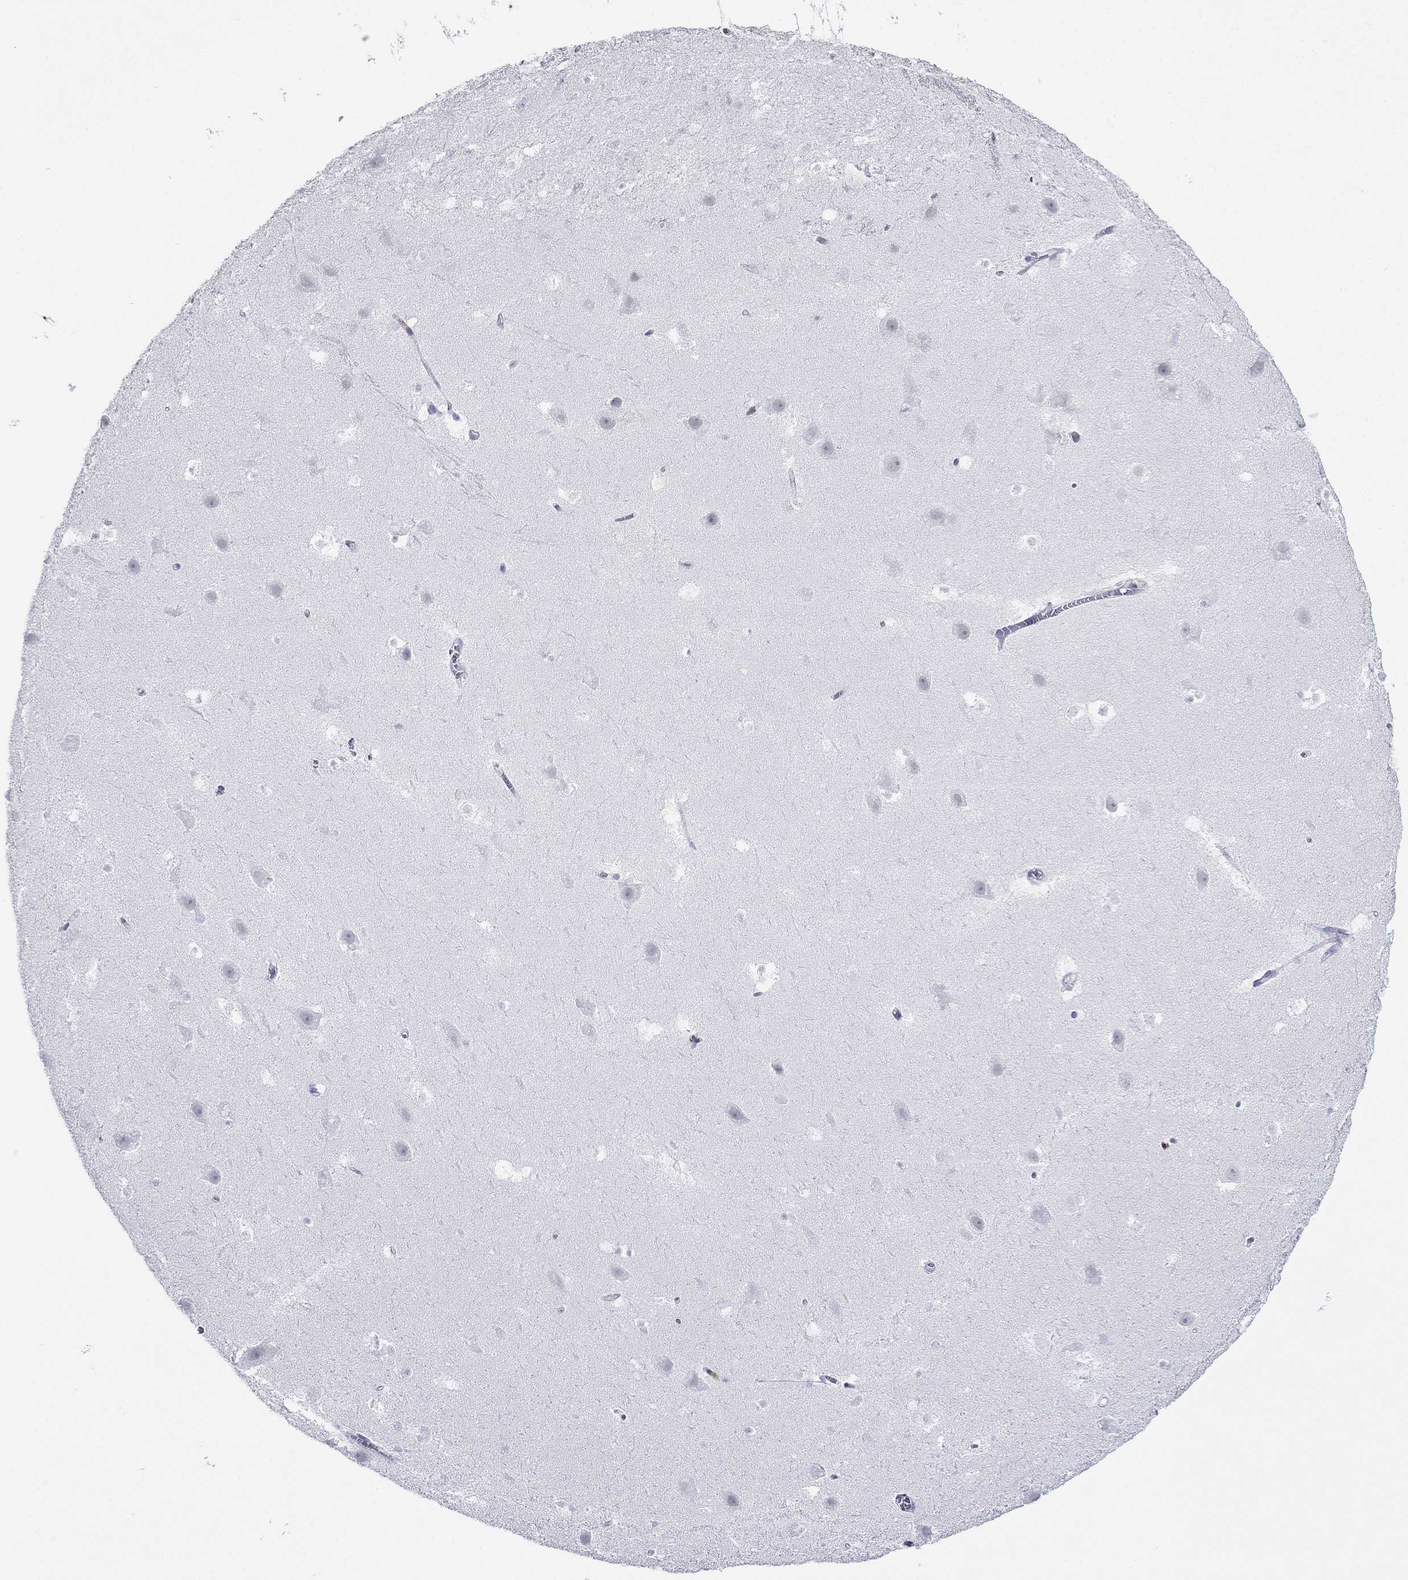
{"staining": {"intensity": "negative", "quantity": "none", "location": "none"}, "tissue": "hippocampus", "cell_type": "Glial cells", "image_type": "normal", "snomed": [{"axis": "morphology", "description": "Normal tissue, NOS"}, {"axis": "topography", "description": "Hippocampus"}], "caption": "IHC of normal human hippocampus shows no positivity in glial cells. (IHC, brightfield microscopy, high magnification).", "gene": "PPM1G", "patient": {"sex": "male", "age": 26}}